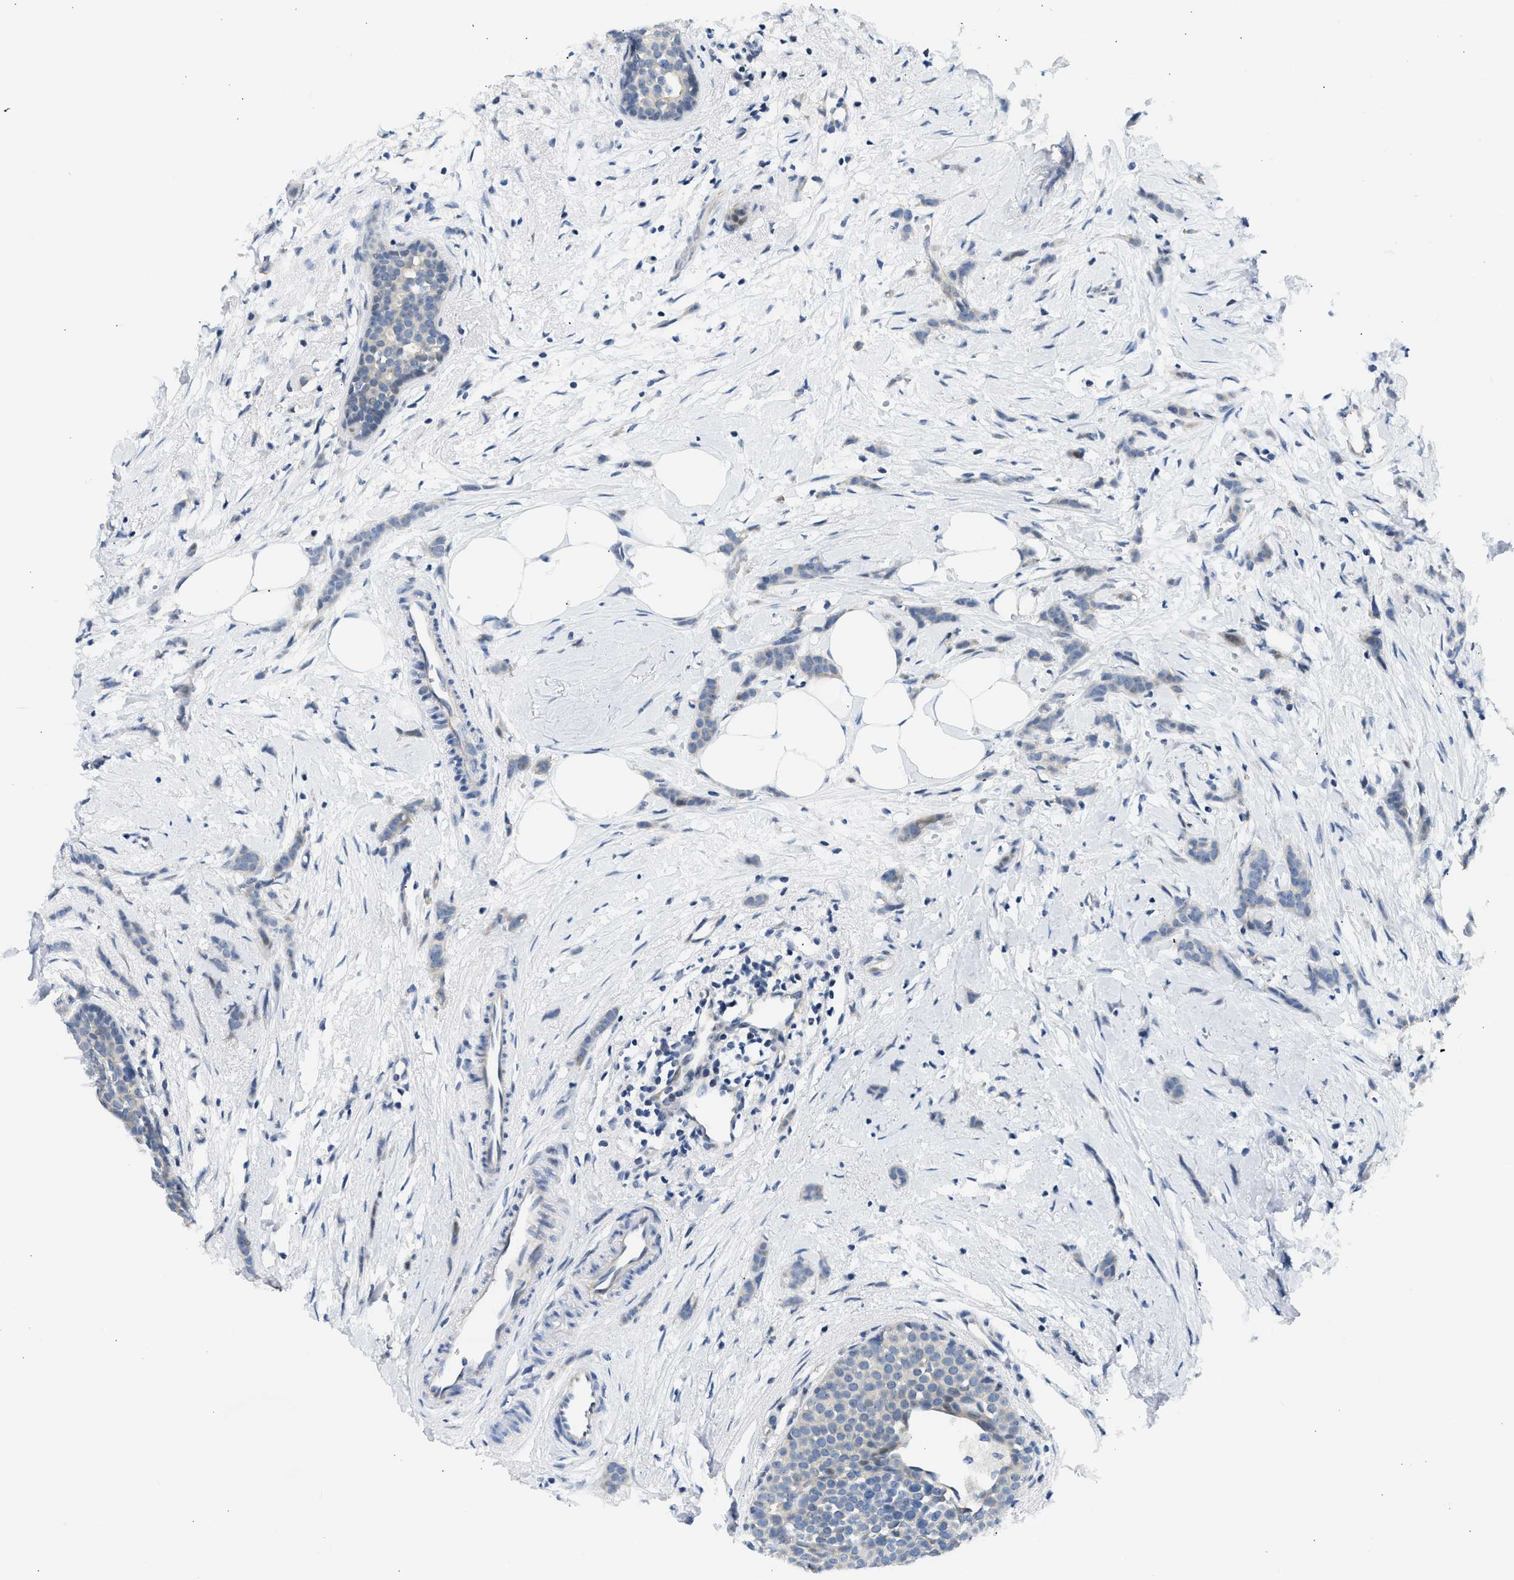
{"staining": {"intensity": "weak", "quantity": "<25%", "location": "cytoplasmic/membranous"}, "tissue": "breast cancer", "cell_type": "Tumor cells", "image_type": "cancer", "snomed": [{"axis": "morphology", "description": "Lobular carcinoma, in situ"}, {"axis": "morphology", "description": "Lobular carcinoma"}, {"axis": "topography", "description": "Breast"}], "caption": "DAB (3,3'-diaminobenzidine) immunohistochemical staining of breast lobular carcinoma shows no significant staining in tumor cells.", "gene": "OLIG3", "patient": {"sex": "female", "age": 41}}